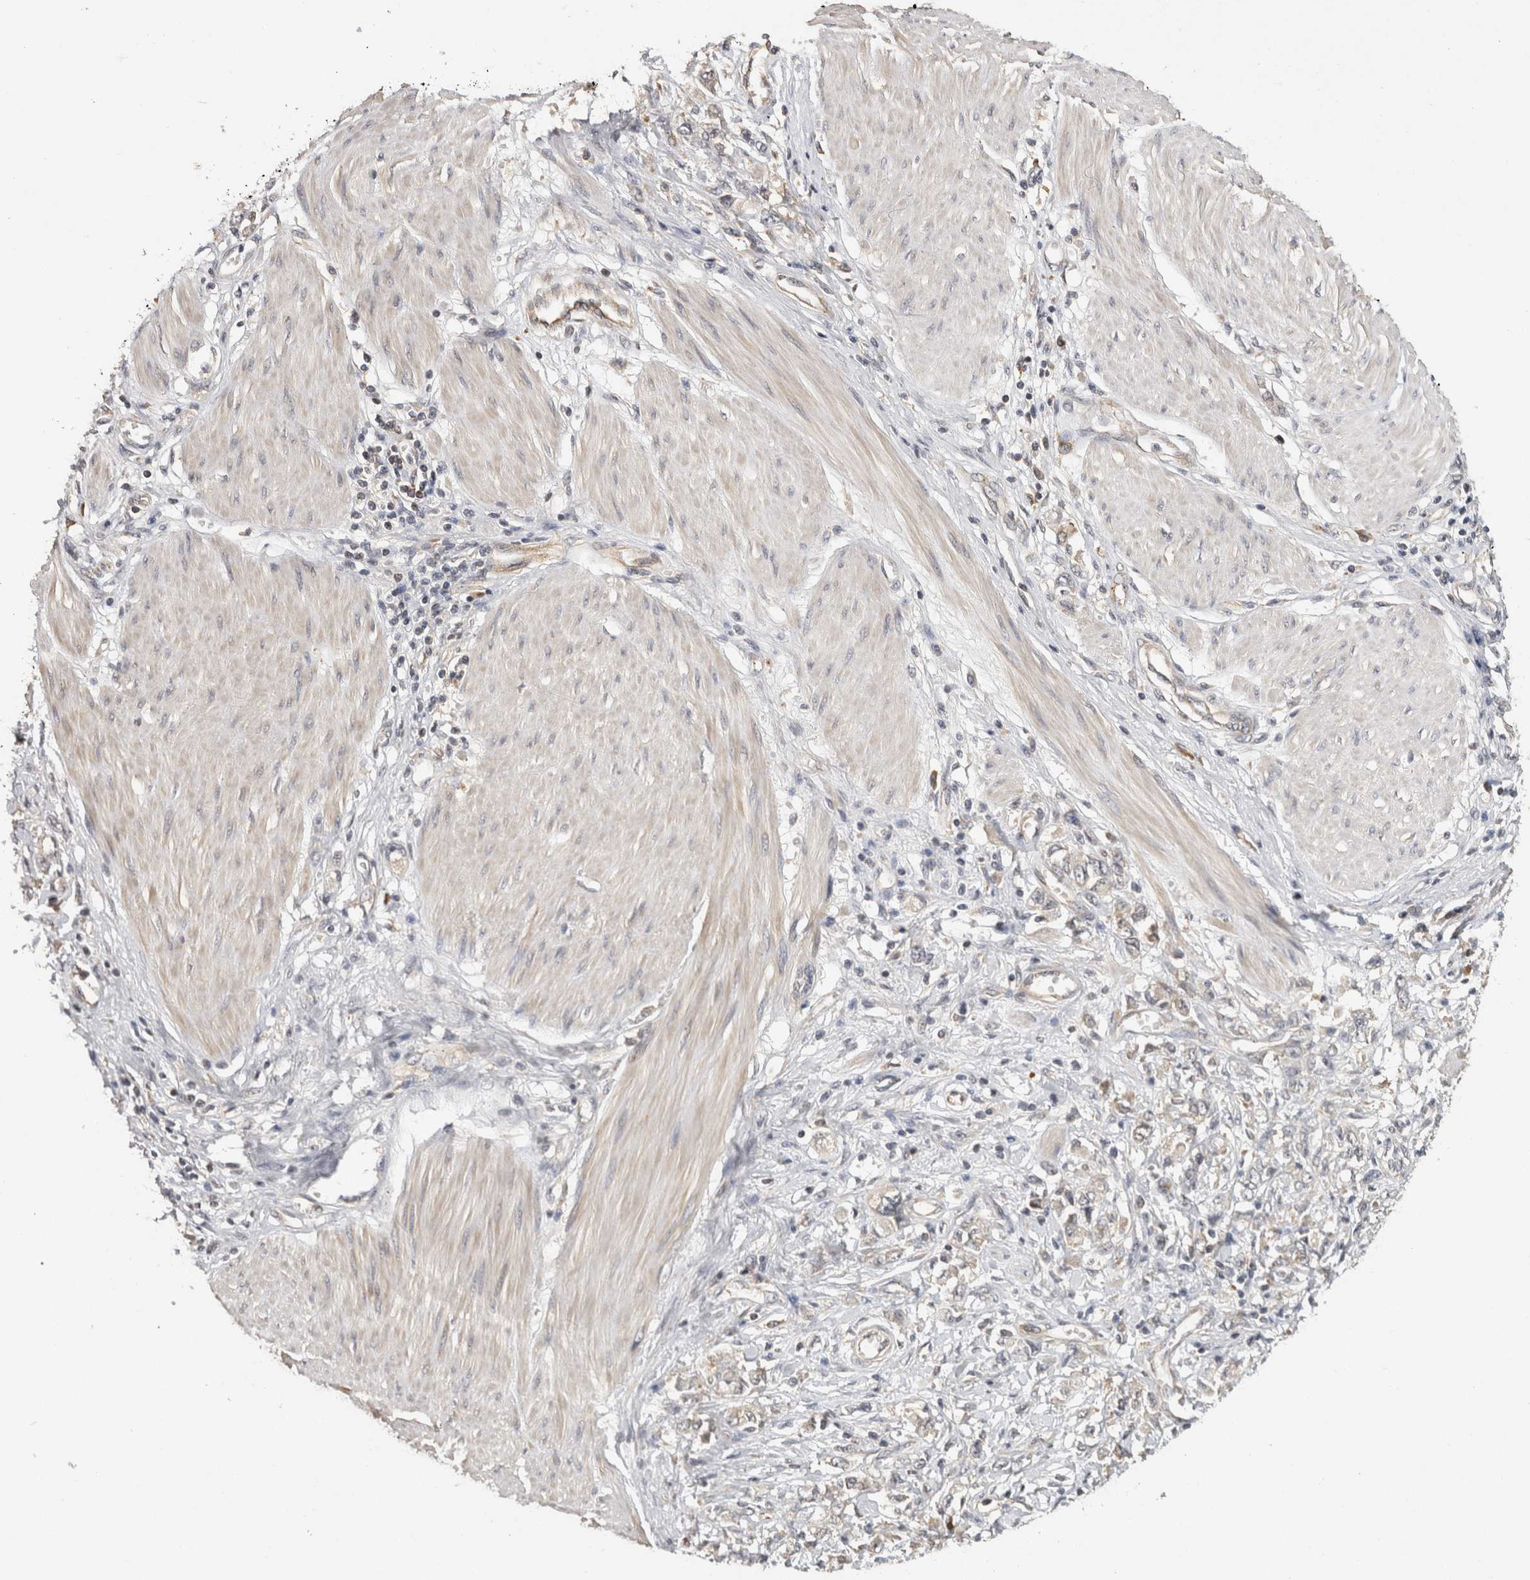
{"staining": {"intensity": "negative", "quantity": "none", "location": "none"}, "tissue": "stomach cancer", "cell_type": "Tumor cells", "image_type": "cancer", "snomed": [{"axis": "morphology", "description": "Adenocarcinoma, NOS"}, {"axis": "topography", "description": "Stomach"}], "caption": "An image of adenocarcinoma (stomach) stained for a protein exhibits no brown staining in tumor cells.", "gene": "ACAT2", "patient": {"sex": "female", "age": 76}}